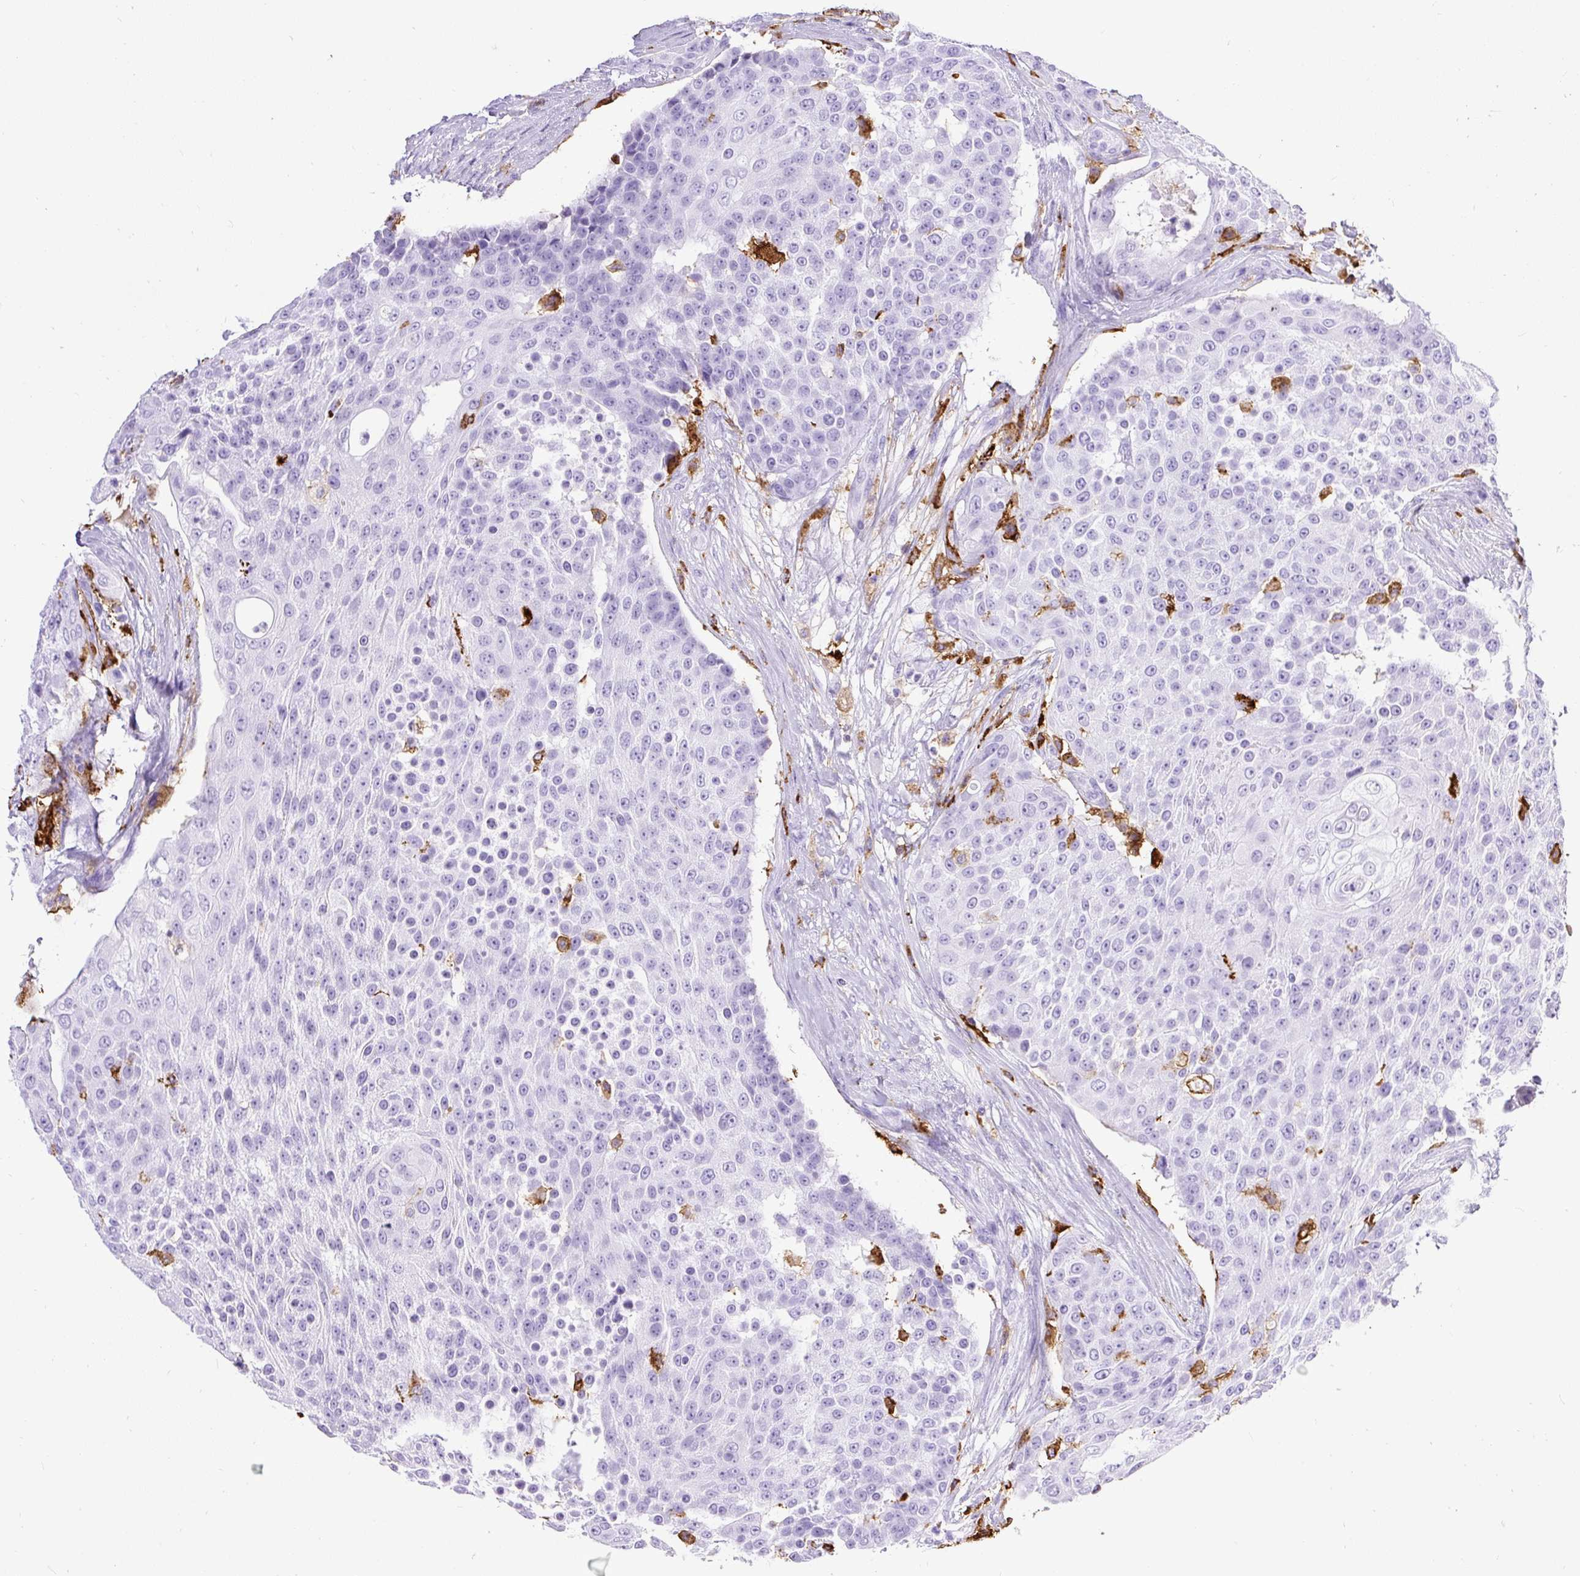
{"staining": {"intensity": "negative", "quantity": "none", "location": "none"}, "tissue": "urothelial cancer", "cell_type": "Tumor cells", "image_type": "cancer", "snomed": [{"axis": "morphology", "description": "Urothelial carcinoma, High grade"}, {"axis": "topography", "description": "Urinary bladder"}], "caption": "A histopathology image of high-grade urothelial carcinoma stained for a protein reveals no brown staining in tumor cells.", "gene": "HLA-DRA", "patient": {"sex": "female", "age": 63}}